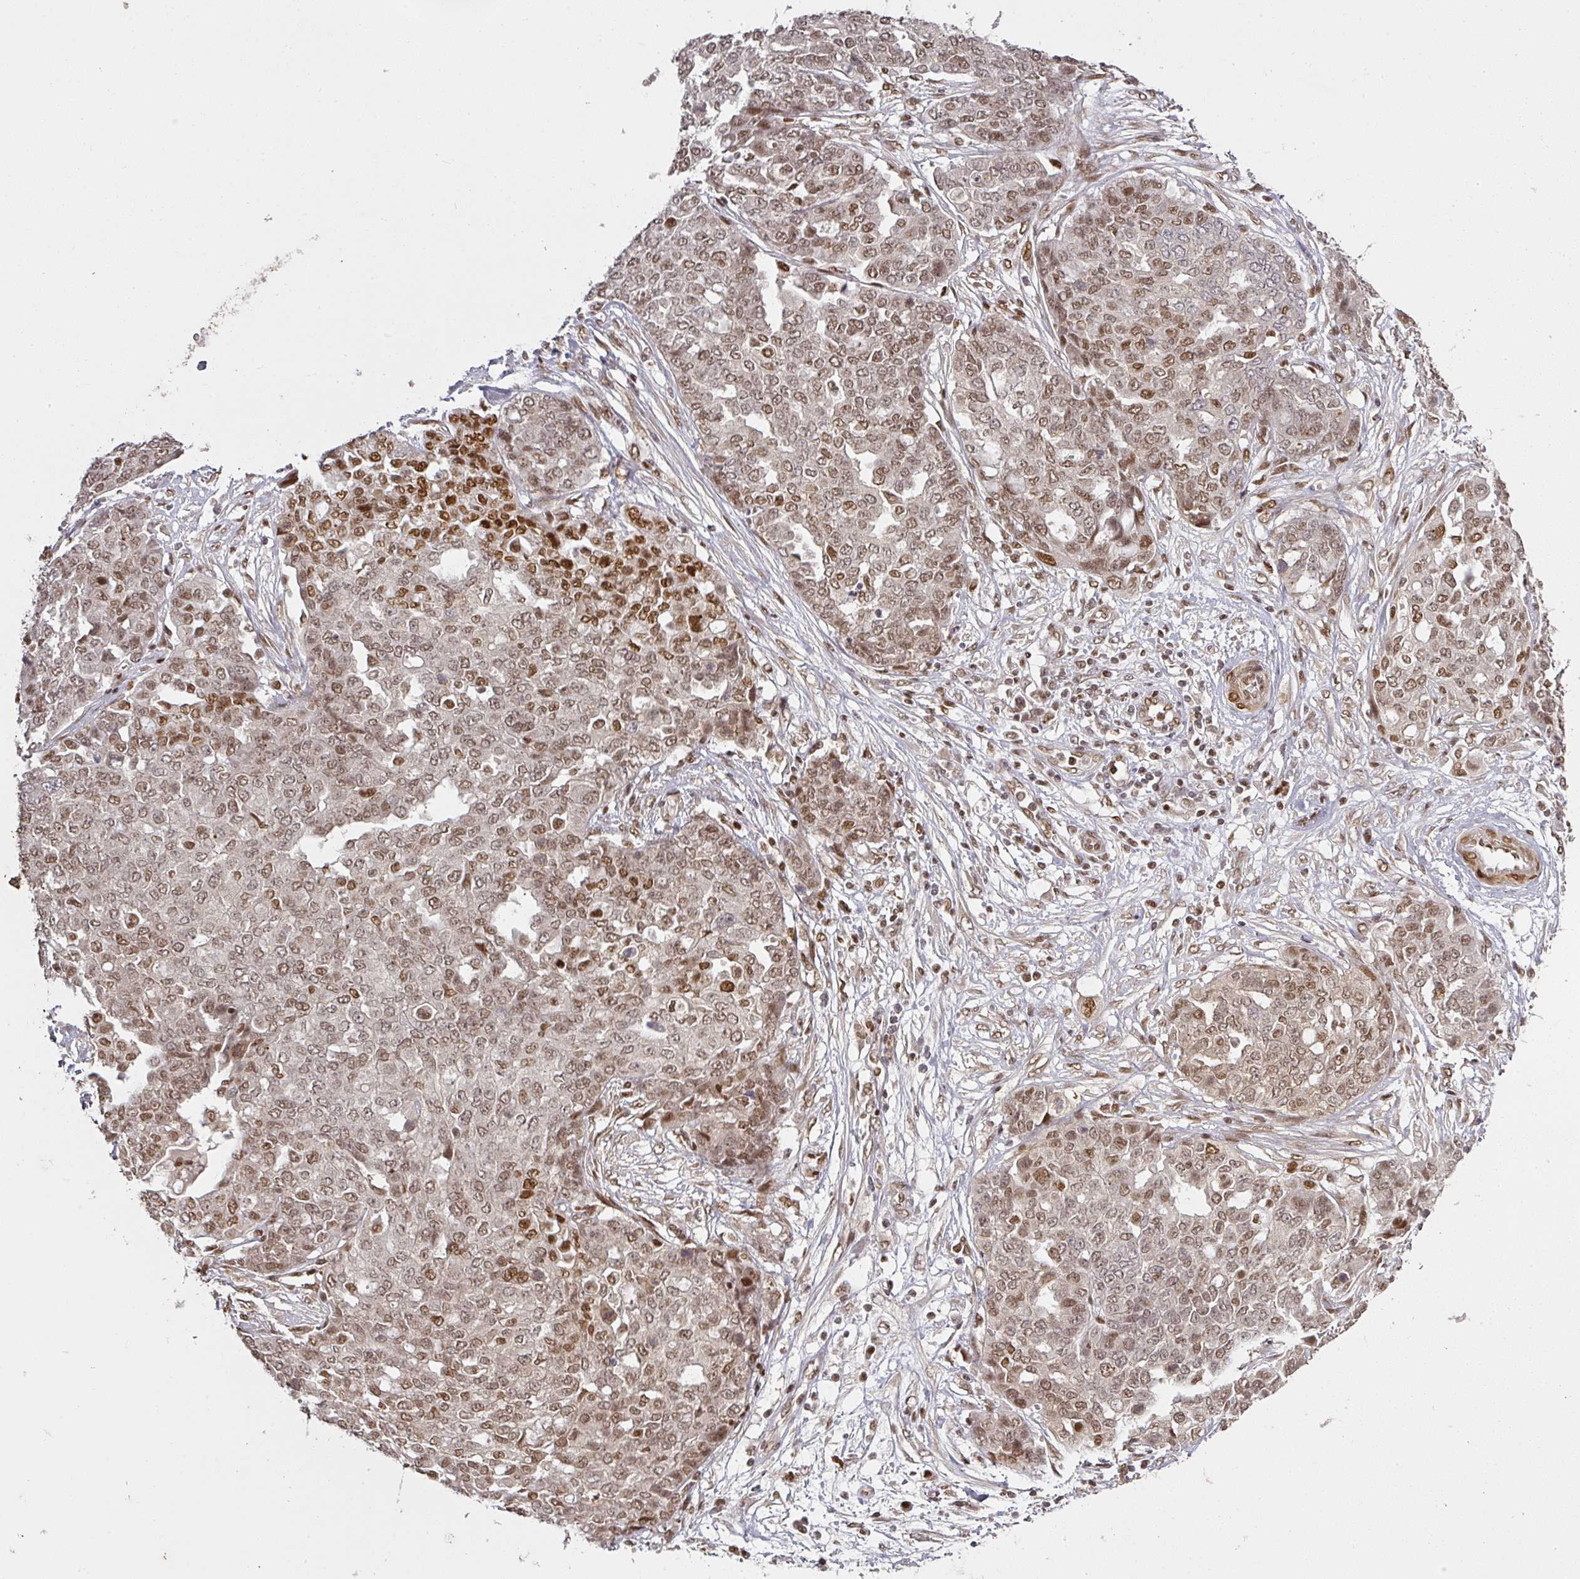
{"staining": {"intensity": "moderate", "quantity": ">75%", "location": "nuclear"}, "tissue": "ovarian cancer", "cell_type": "Tumor cells", "image_type": "cancer", "snomed": [{"axis": "morphology", "description": "Cystadenocarcinoma, serous, NOS"}, {"axis": "topography", "description": "Soft tissue"}, {"axis": "topography", "description": "Ovary"}], "caption": "The micrograph displays staining of serous cystadenocarcinoma (ovarian), revealing moderate nuclear protein positivity (brown color) within tumor cells.", "gene": "GPRIN2", "patient": {"sex": "female", "age": 57}}